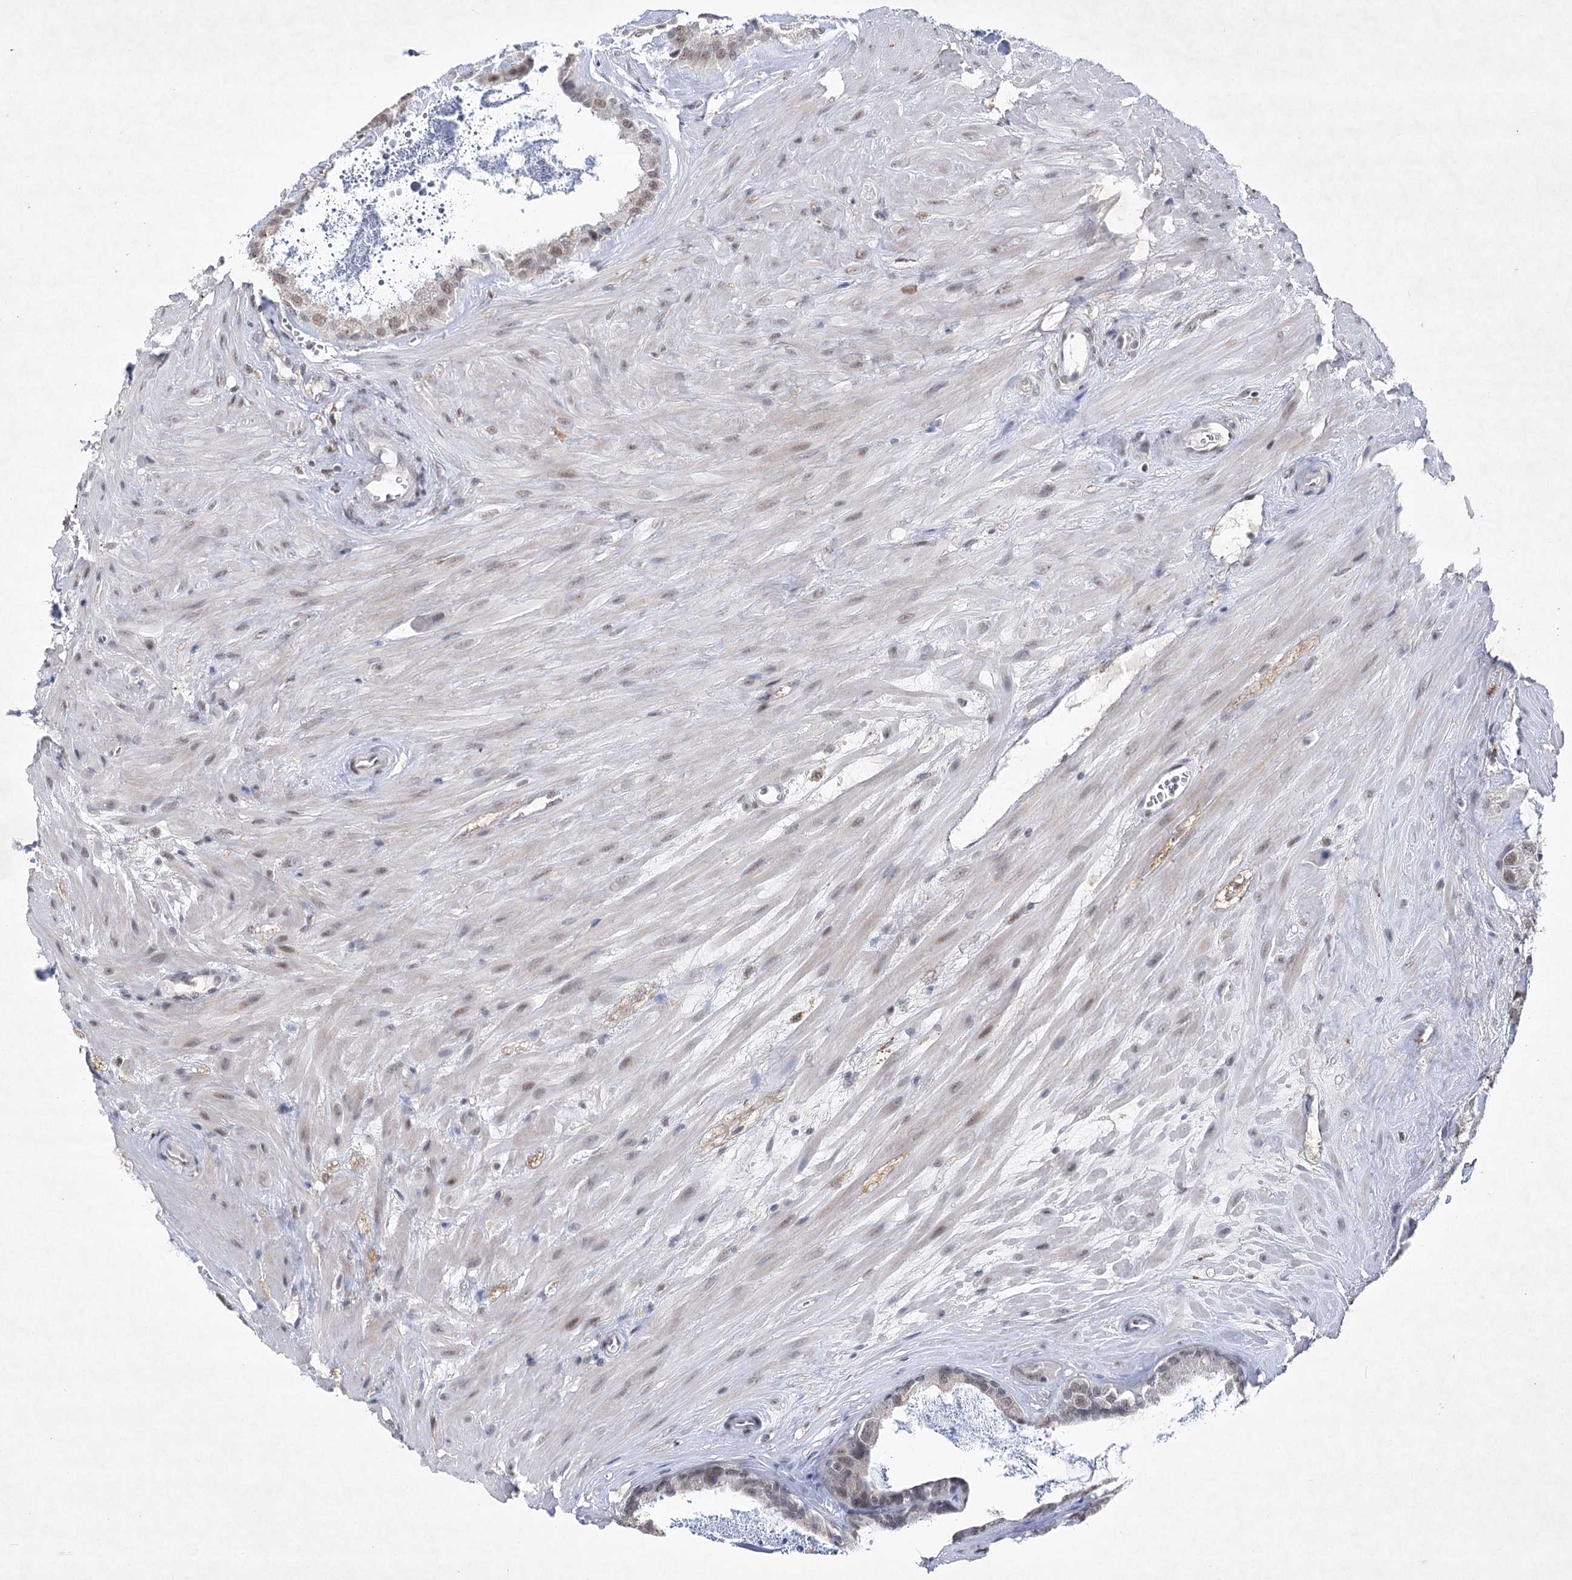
{"staining": {"intensity": "moderate", "quantity": "<25%", "location": "nuclear"}, "tissue": "seminal vesicle", "cell_type": "Glandular cells", "image_type": "normal", "snomed": [{"axis": "morphology", "description": "Normal tissue, NOS"}, {"axis": "topography", "description": "Prostate"}, {"axis": "topography", "description": "Seminal veicle"}], "caption": "Immunohistochemical staining of benign human seminal vesicle displays <25% levels of moderate nuclear protein expression in about <25% of glandular cells.", "gene": "ENSG00000275740", "patient": {"sex": "male", "age": 59}}